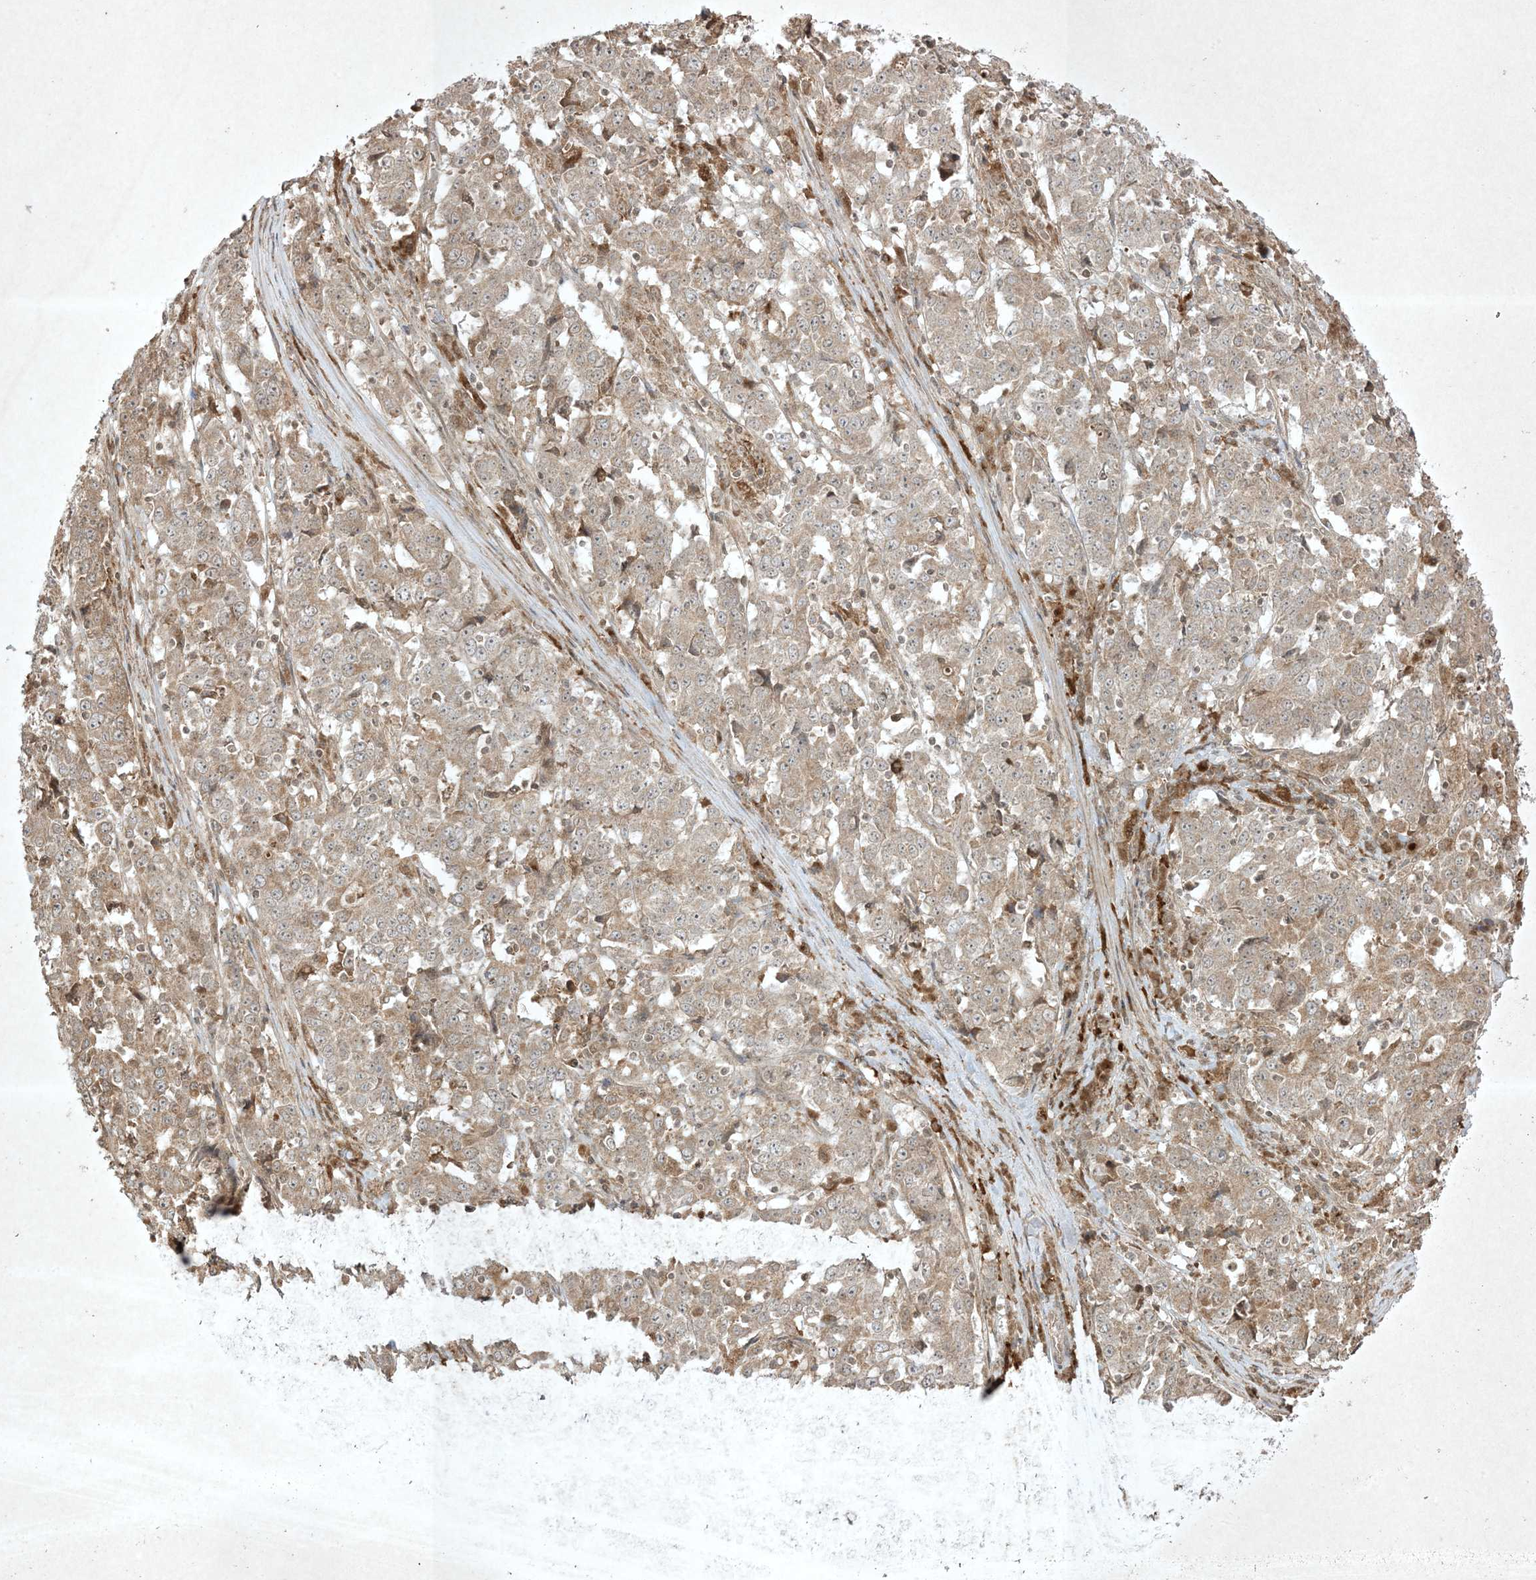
{"staining": {"intensity": "weak", "quantity": ">75%", "location": "cytoplasmic/membranous"}, "tissue": "stomach cancer", "cell_type": "Tumor cells", "image_type": "cancer", "snomed": [{"axis": "morphology", "description": "Adenocarcinoma, NOS"}, {"axis": "topography", "description": "Stomach"}], "caption": "A brown stain labels weak cytoplasmic/membranous staining of a protein in human stomach cancer (adenocarcinoma) tumor cells. (Brightfield microscopy of DAB IHC at high magnification).", "gene": "PTK6", "patient": {"sex": "male", "age": 59}}